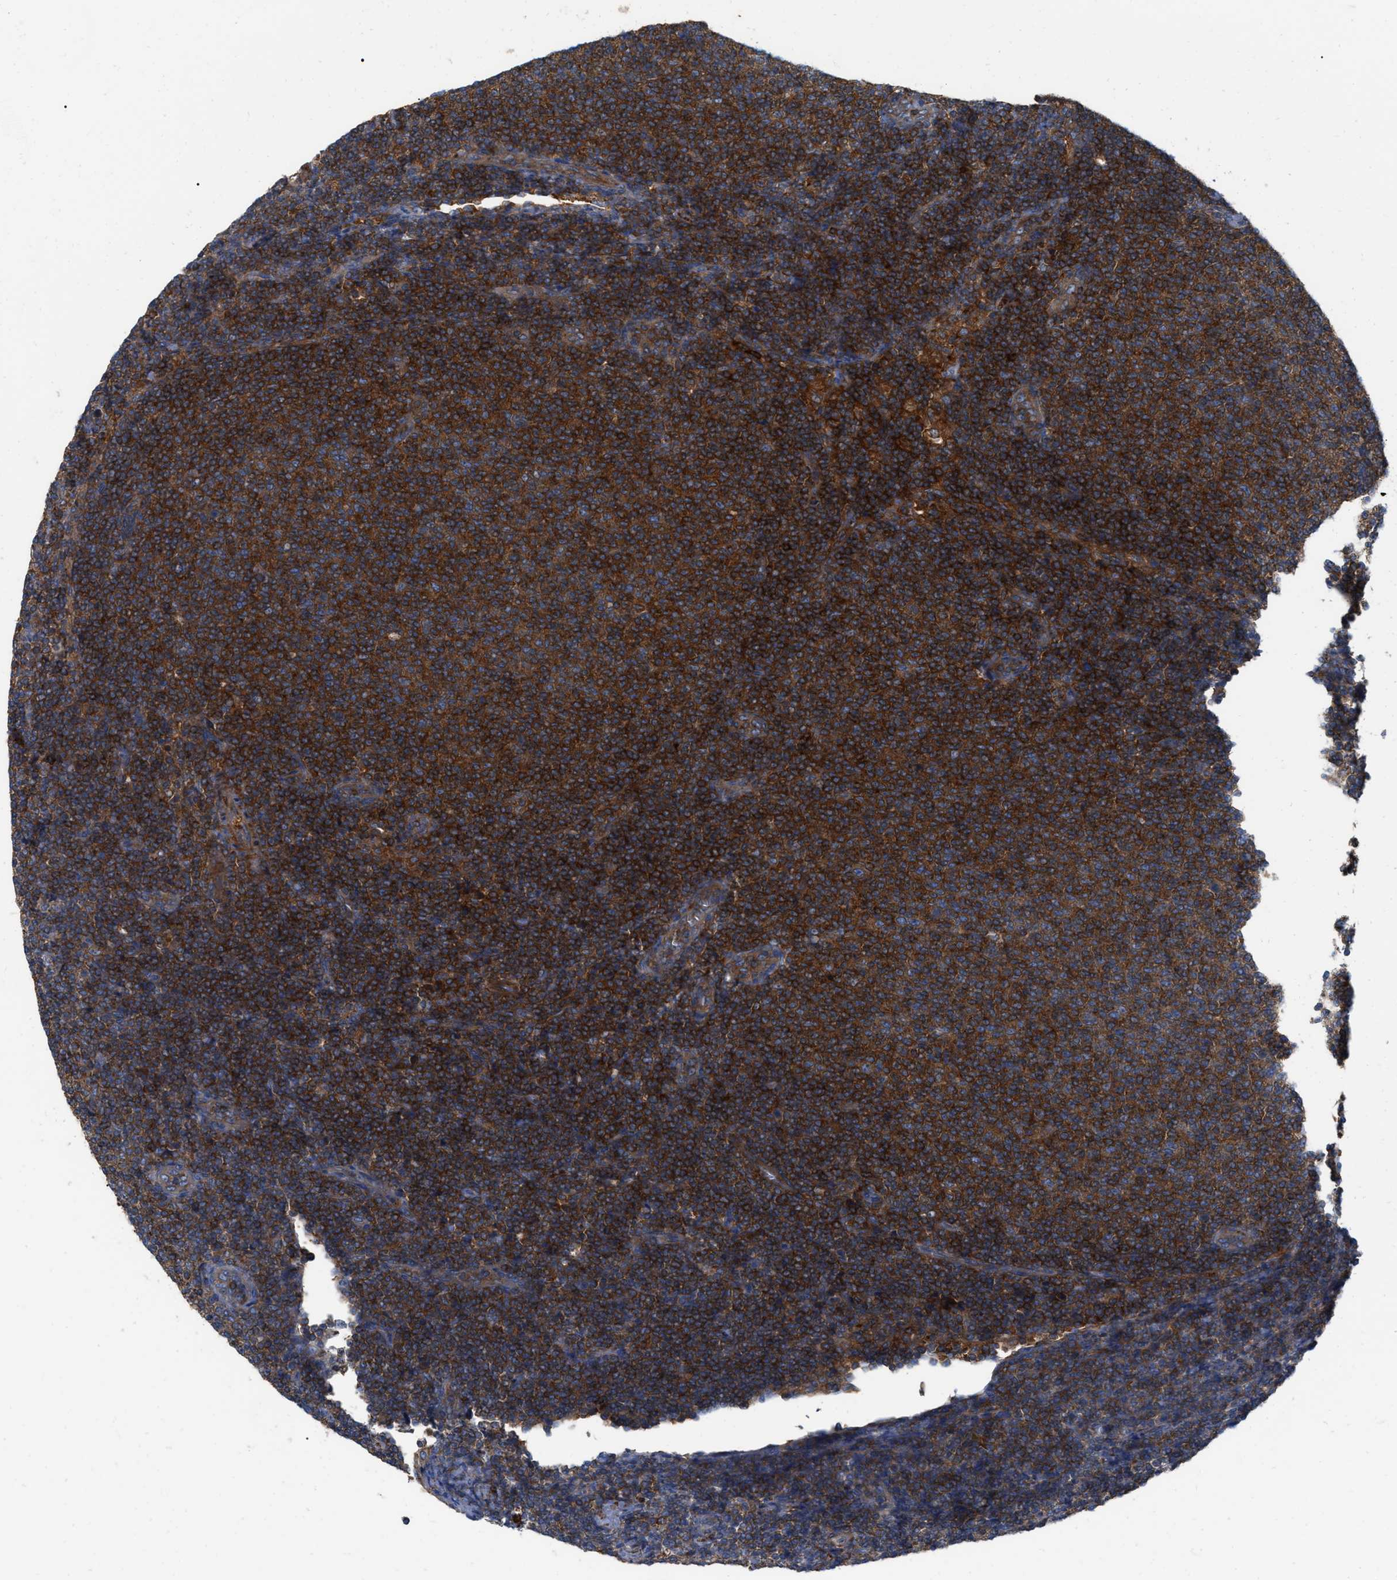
{"staining": {"intensity": "strong", "quantity": ">75%", "location": "cytoplasmic/membranous"}, "tissue": "lymphoma", "cell_type": "Tumor cells", "image_type": "cancer", "snomed": [{"axis": "morphology", "description": "Malignant lymphoma, non-Hodgkin's type, Low grade"}, {"axis": "topography", "description": "Lymph node"}], "caption": "A brown stain highlights strong cytoplasmic/membranous expression of a protein in malignant lymphoma, non-Hodgkin's type (low-grade) tumor cells. Using DAB (3,3'-diaminobenzidine) (brown) and hematoxylin (blue) stains, captured at high magnification using brightfield microscopy.", "gene": "RABEP1", "patient": {"sex": "male", "age": 66}}